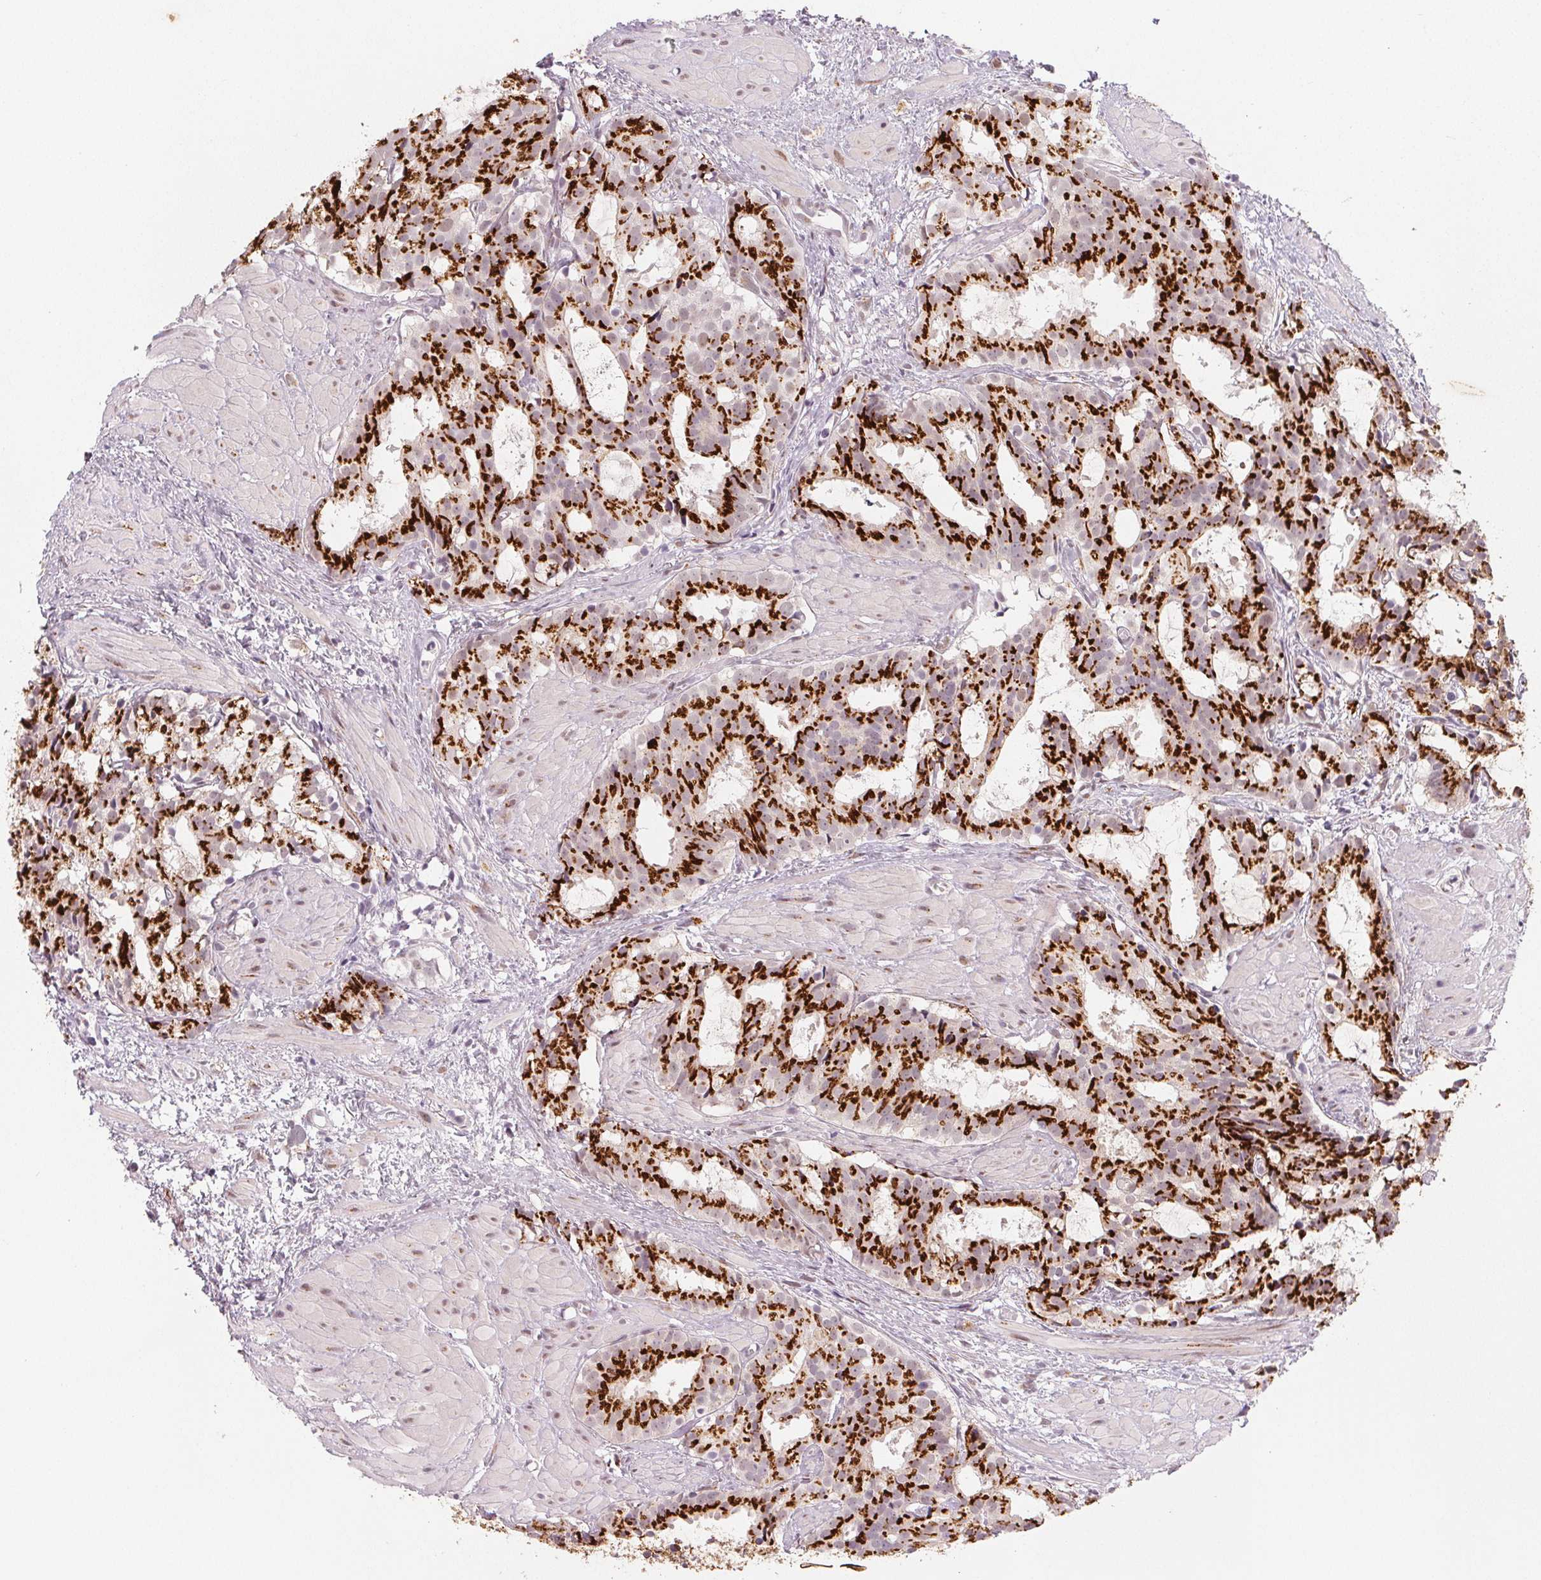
{"staining": {"intensity": "strong", "quantity": ">75%", "location": "cytoplasmic/membranous"}, "tissue": "prostate cancer", "cell_type": "Tumor cells", "image_type": "cancer", "snomed": [{"axis": "morphology", "description": "Adenocarcinoma, High grade"}, {"axis": "topography", "description": "Prostate"}], "caption": "Human high-grade adenocarcinoma (prostate) stained with a protein marker demonstrates strong staining in tumor cells.", "gene": "RAB22A", "patient": {"sex": "male", "age": 79}}